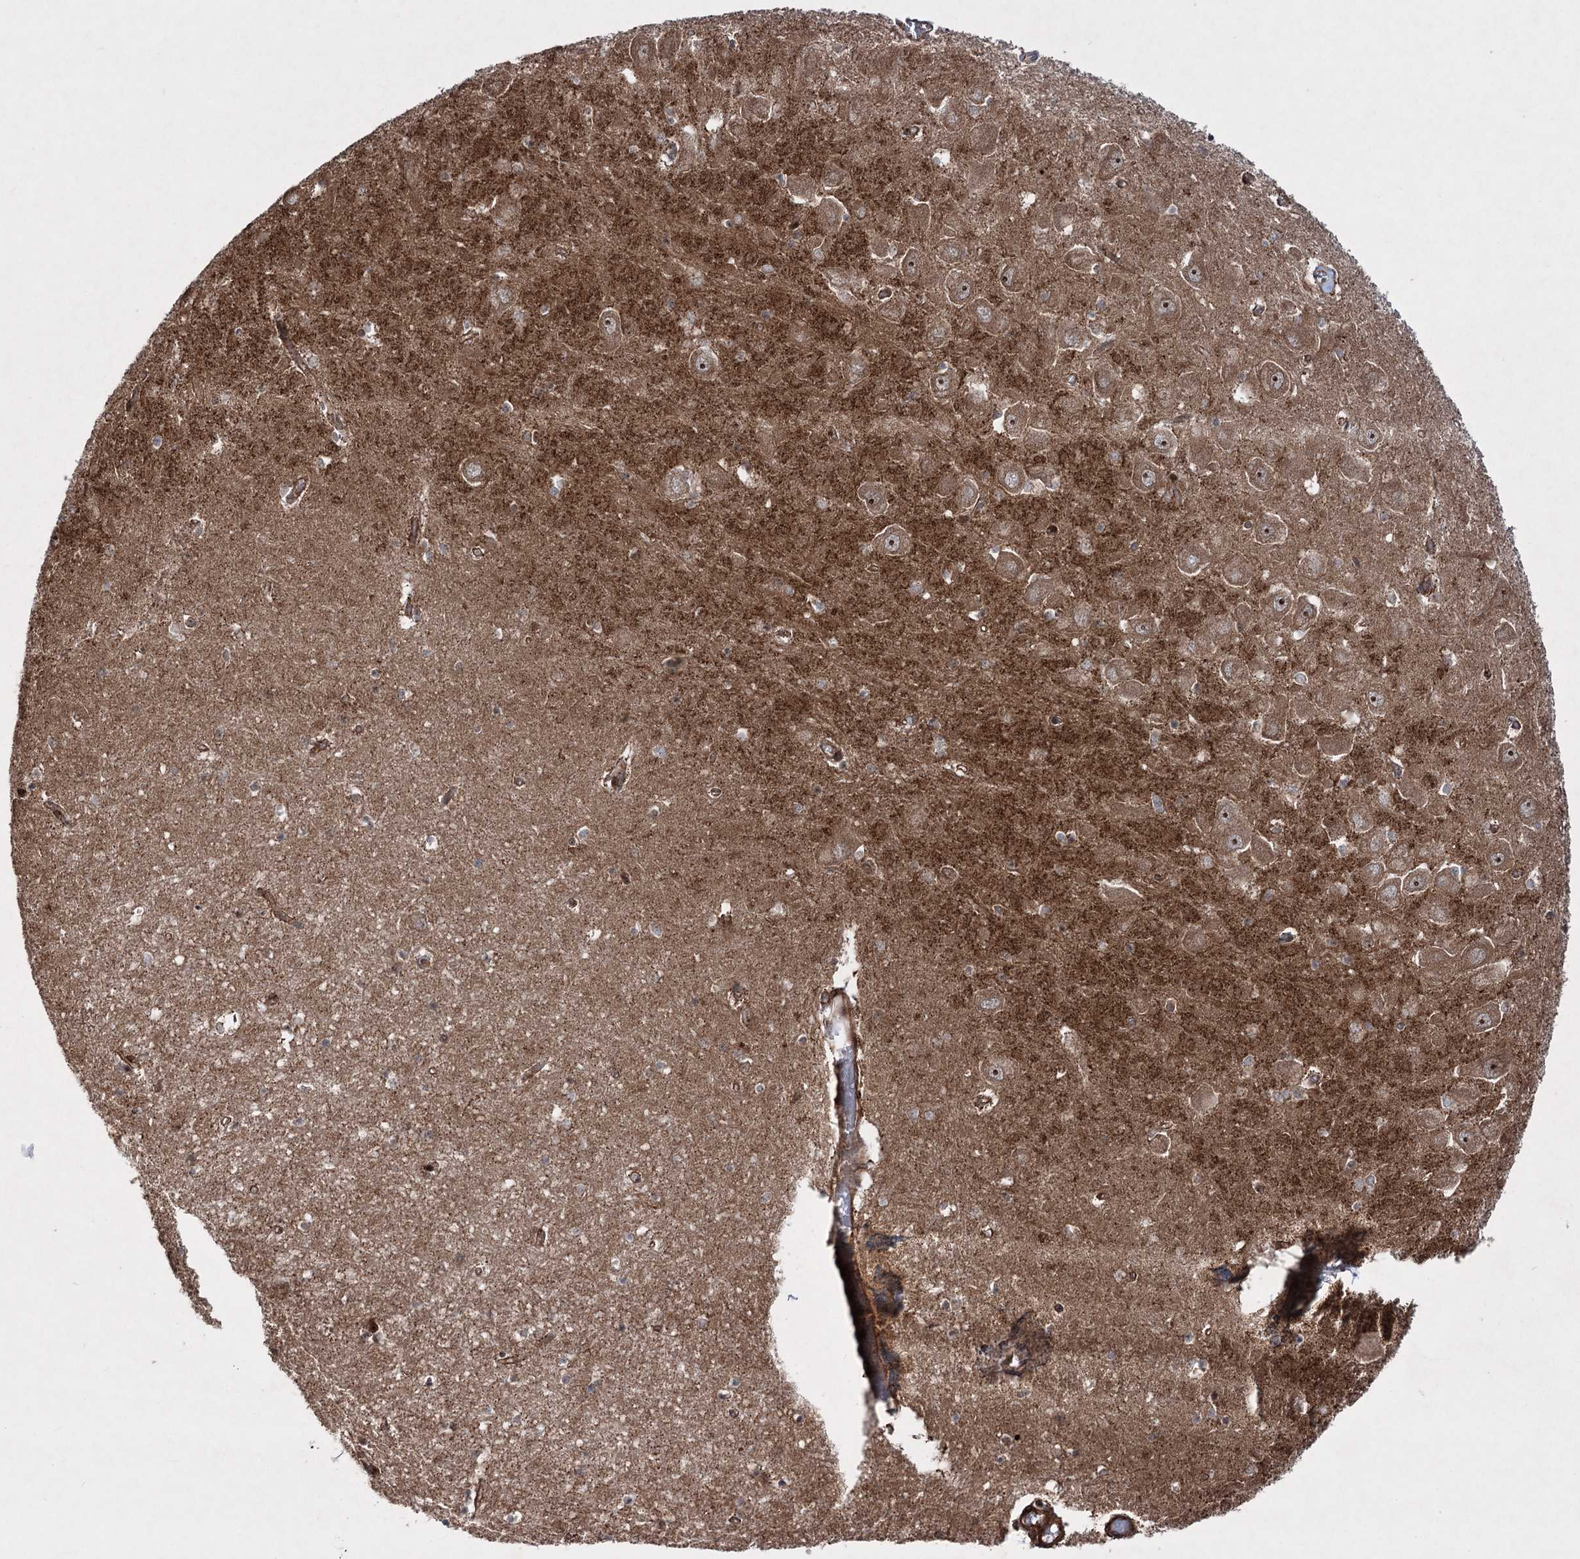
{"staining": {"intensity": "moderate", "quantity": ">75%", "location": "cytoplasmic/membranous,nuclear"}, "tissue": "hippocampus", "cell_type": "Glial cells", "image_type": "normal", "snomed": [{"axis": "morphology", "description": "Normal tissue, NOS"}, {"axis": "topography", "description": "Hippocampus"}], "caption": "Immunohistochemical staining of unremarkable hippocampus shows >75% levels of moderate cytoplasmic/membranous,nuclear protein staining in about >75% of glial cells.", "gene": "SERINC5", "patient": {"sex": "male", "age": 70}}